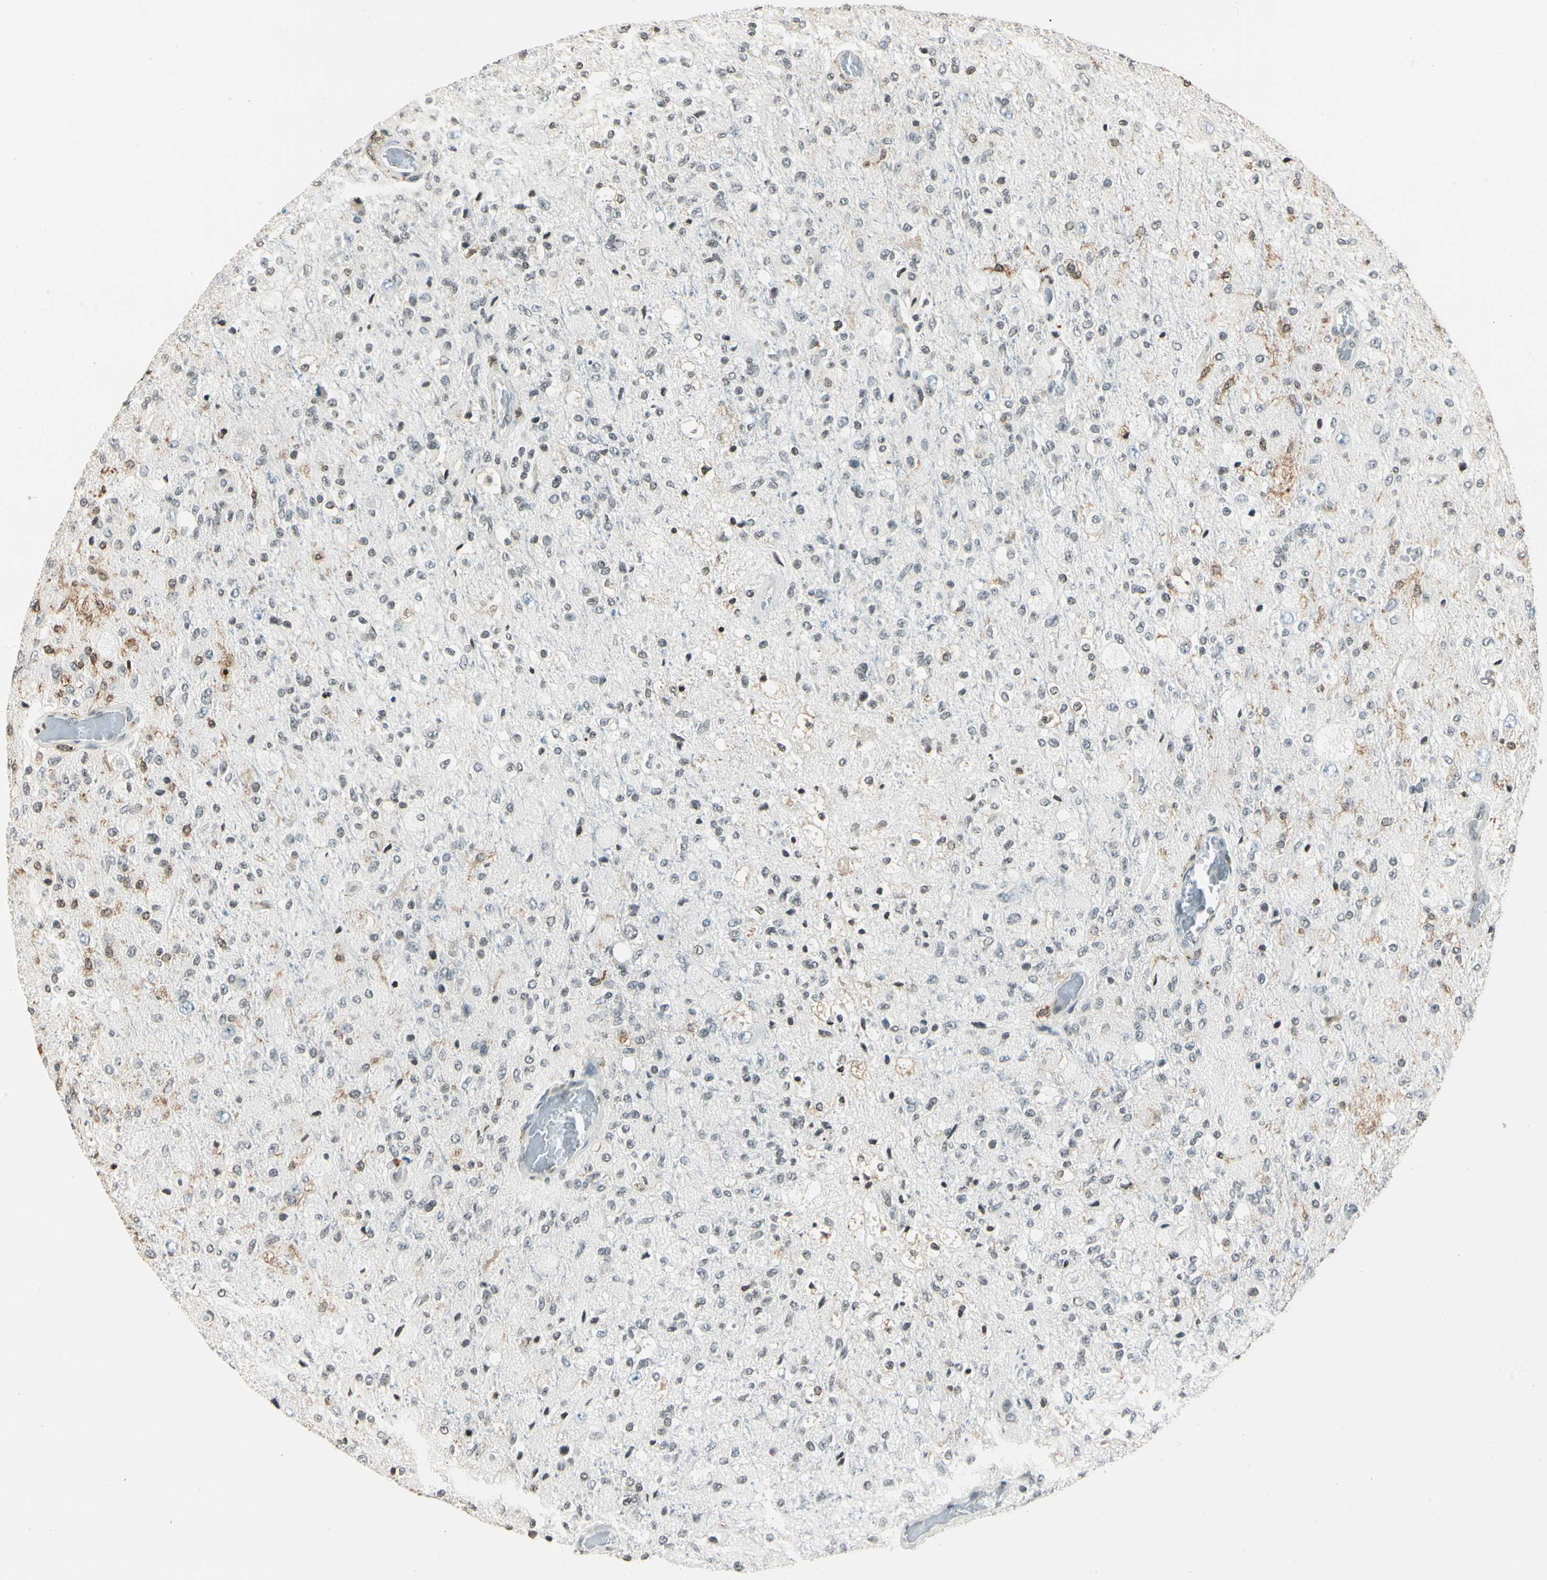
{"staining": {"intensity": "weak", "quantity": "<25%", "location": "nuclear"}, "tissue": "glioma", "cell_type": "Tumor cells", "image_type": "cancer", "snomed": [{"axis": "morphology", "description": "Normal tissue, NOS"}, {"axis": "morphology", "description": "Glioma, malignant, High grade"}, {"axis": "topography", "description": "Cerebral cortex"}], "caption": "Tumor cells show no significant protein expression in malignant glioma (high-grade). (Immunohistochemistry (ihc), brightfield microscopy, high magnification).", "gene": "FER", "patient": {"sex": "male", "age": 77}}